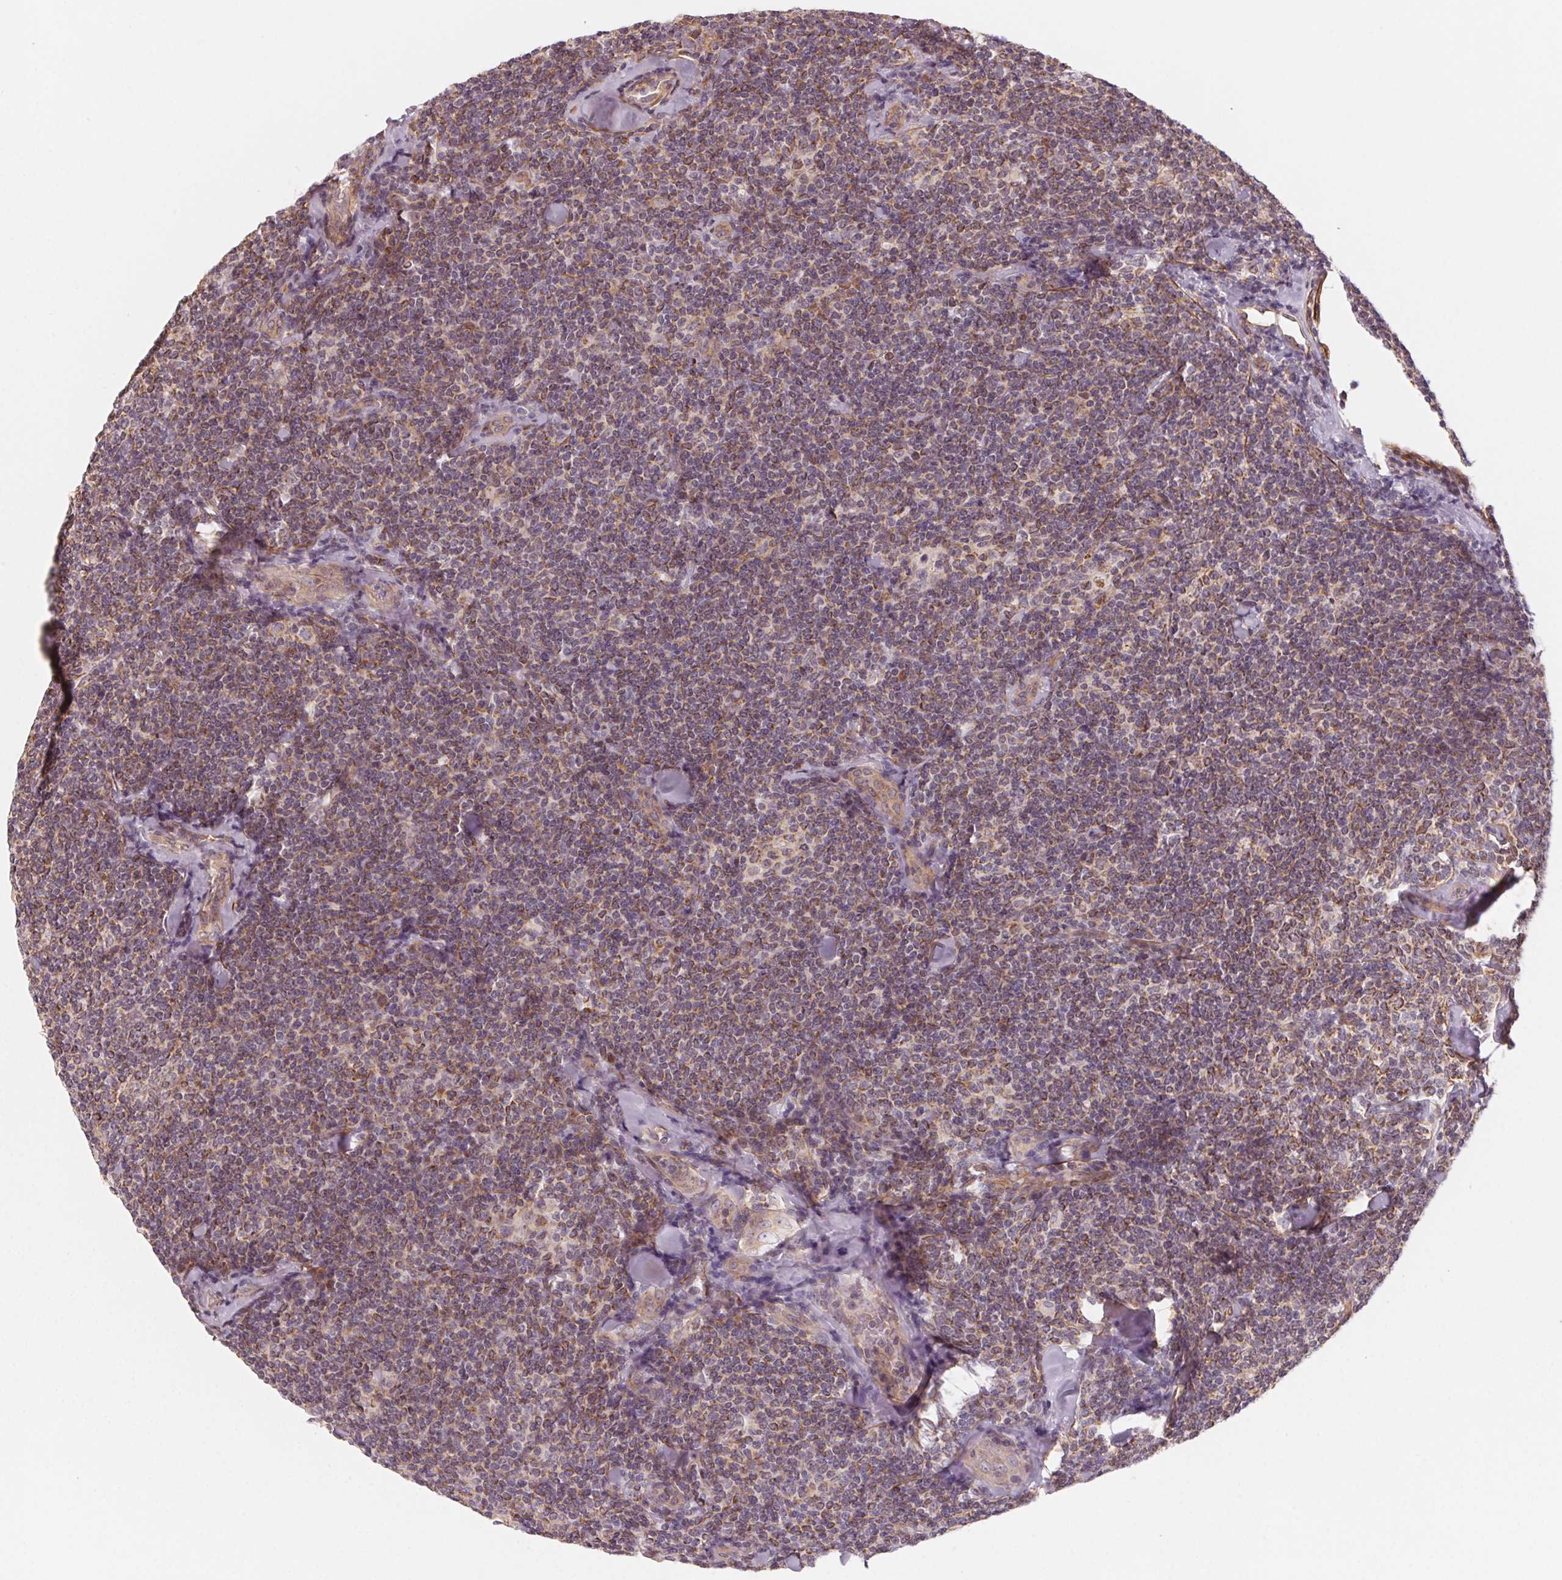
{"staining": {"intensity": "weak", "quantity": "25%-75%", "location": "cytoplasmic/membranous"}, "tissue": "lymphoma", "cell_type": "Tumor cells", "image_type": "cancer", "snomed": [{"axis": "morphology", "description": "Malignant lymphoma, non-Hodgkin's type, Low grade"}, {"axis": "topography", "description": "Lymph node"}], "caption": "The immunohistochemical stain labels weak cytoplasmic/membranous expression in tumor cells of lymphoma tissue. The staining was performed using DAB (3,3'-diaminobenzidine), with brown indicating positive protein expression. Nuclei are stained blue with hematoxylin.", "gene": "CCDC112", "patient": {"sex": "female", "age": 56}}